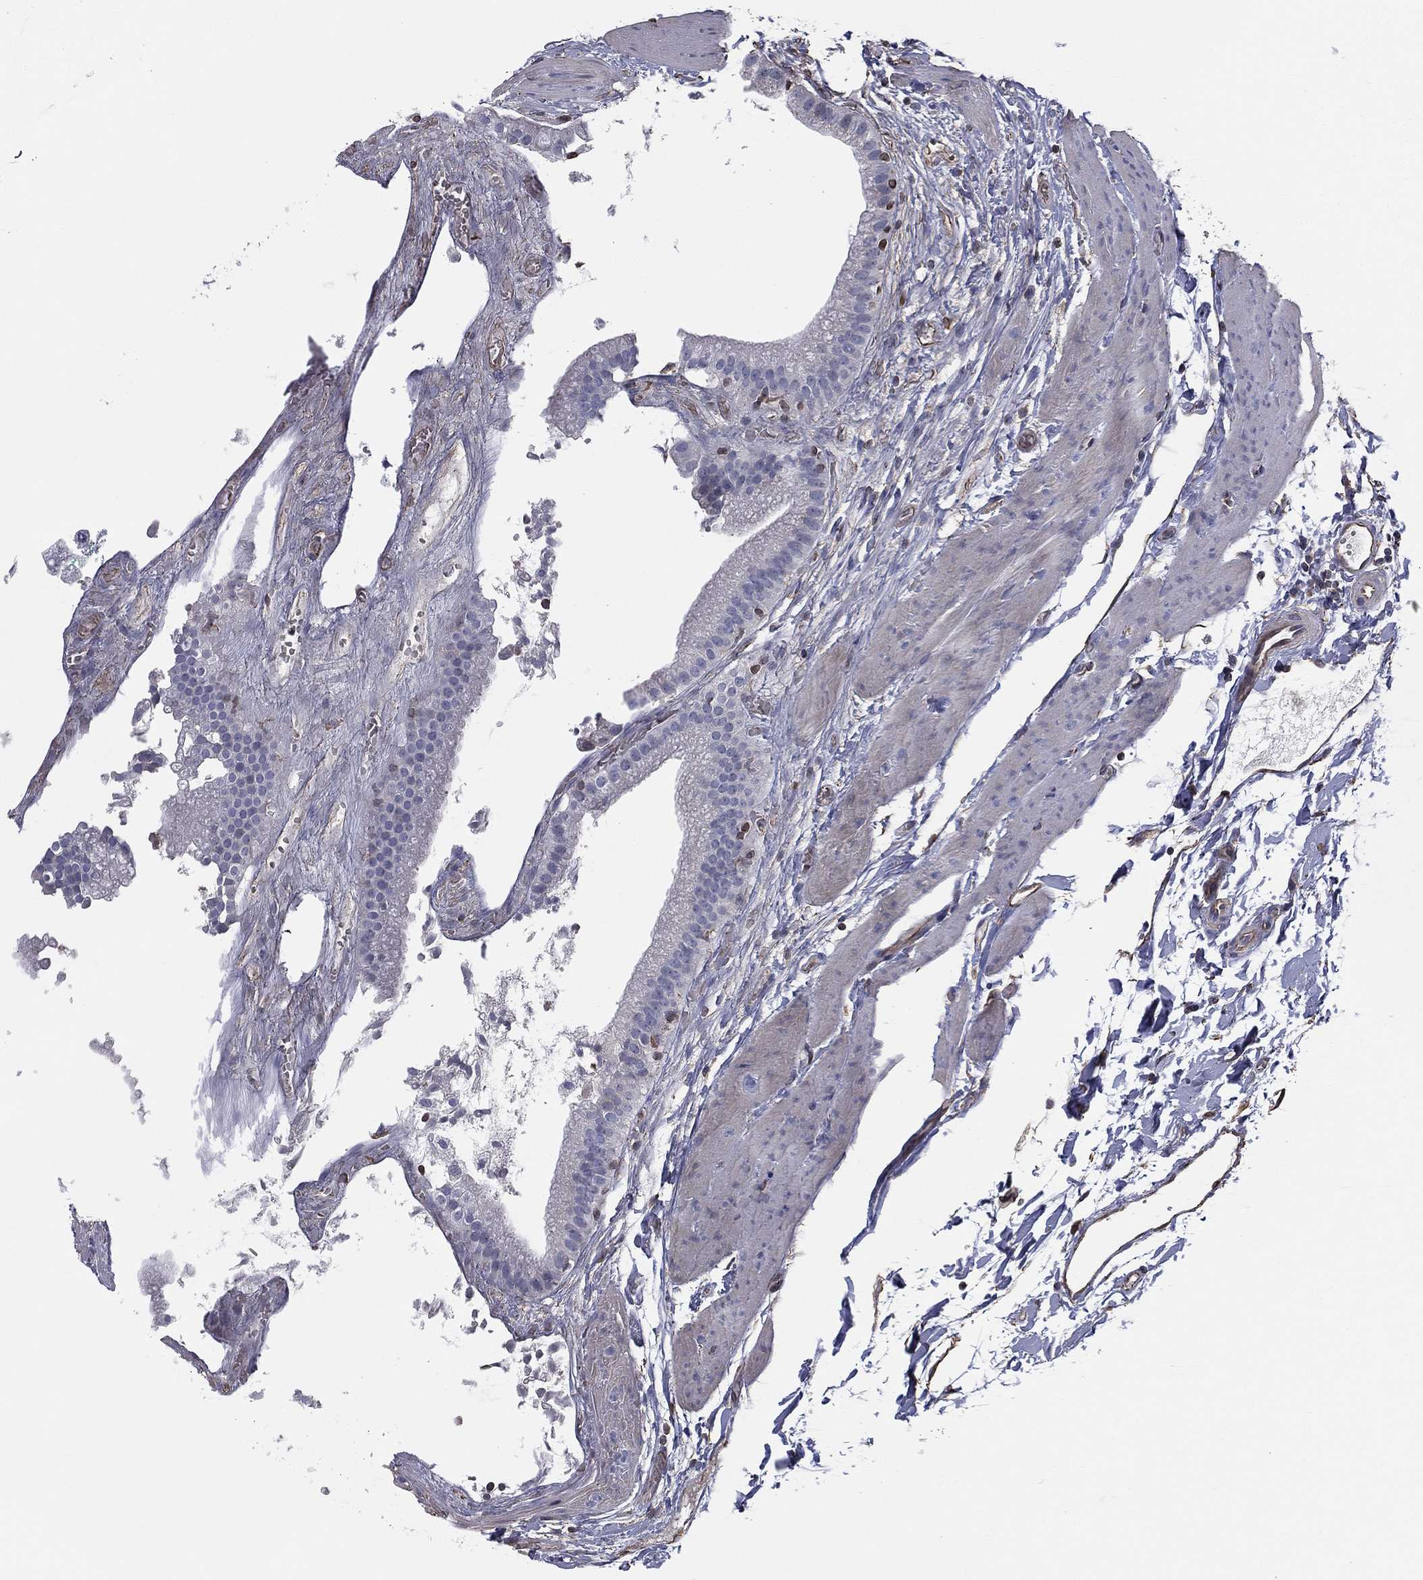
{"staining": {"intensity": "negative", "quantity": "none", "location": "none"}, "tissue": "gallbladder", "cell_type": "Glandular cells", "image_type": "normal", "snomed": [{"axis": "morphology", "description": "Normal tissue, NOS"}, {"axis": "topography", "description": "Gallbladder"}], "caption": "A histopathology image of human gallbladder is negative for staining in glandular cells. (DAB (3,3'-diaminobenzidine) immunohistochemistry, high magnification).", "gene": "SCUBE1", "patient": {"sex": "male", "age": 67}}